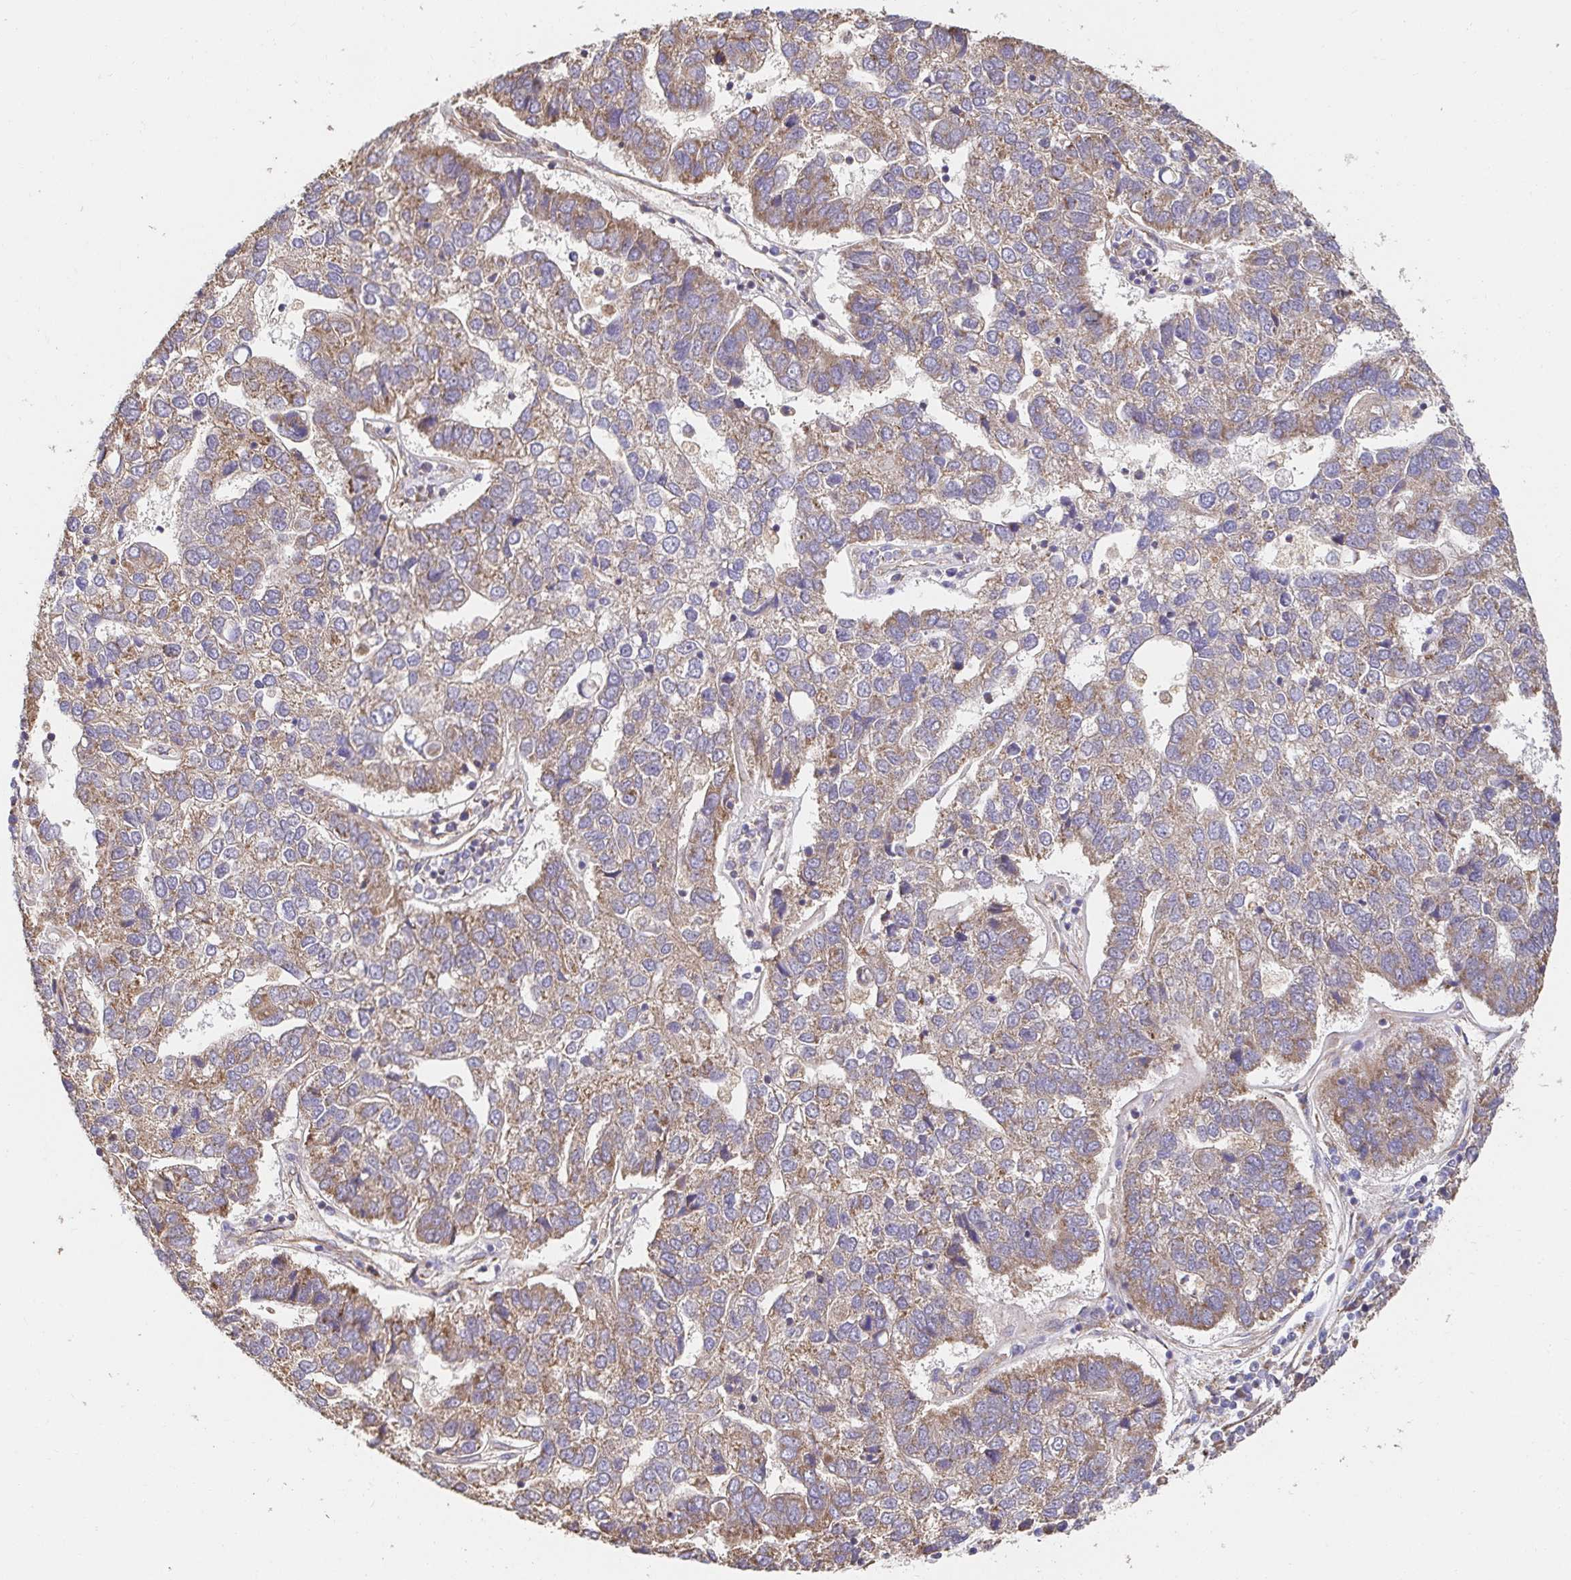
{"staining": {"intensity": "weak", "quantity": ">75%", "location": "cytoplasmic/membranous"}, "tissue": "pancreatic cancer", "cell_type": "Tumor cells", "image_type": "cancer", "snomed": [{"axis": "morphology", "description": "Adenocarcinoma, NOS"}, {"axis": "topography", "description": "Pancreas"}], "caption": "This photomicrograph demonstrates adenocarcinoma (pancreatic) stained with immunohistochemistry to label a protein in brown. The cytoplasmic/membranous of tumor cells show weak positivity for the protein. Nuclei are counter-stained blue.", "gene": "APBB1", "patient": {"sex": "female", "age": 61}}